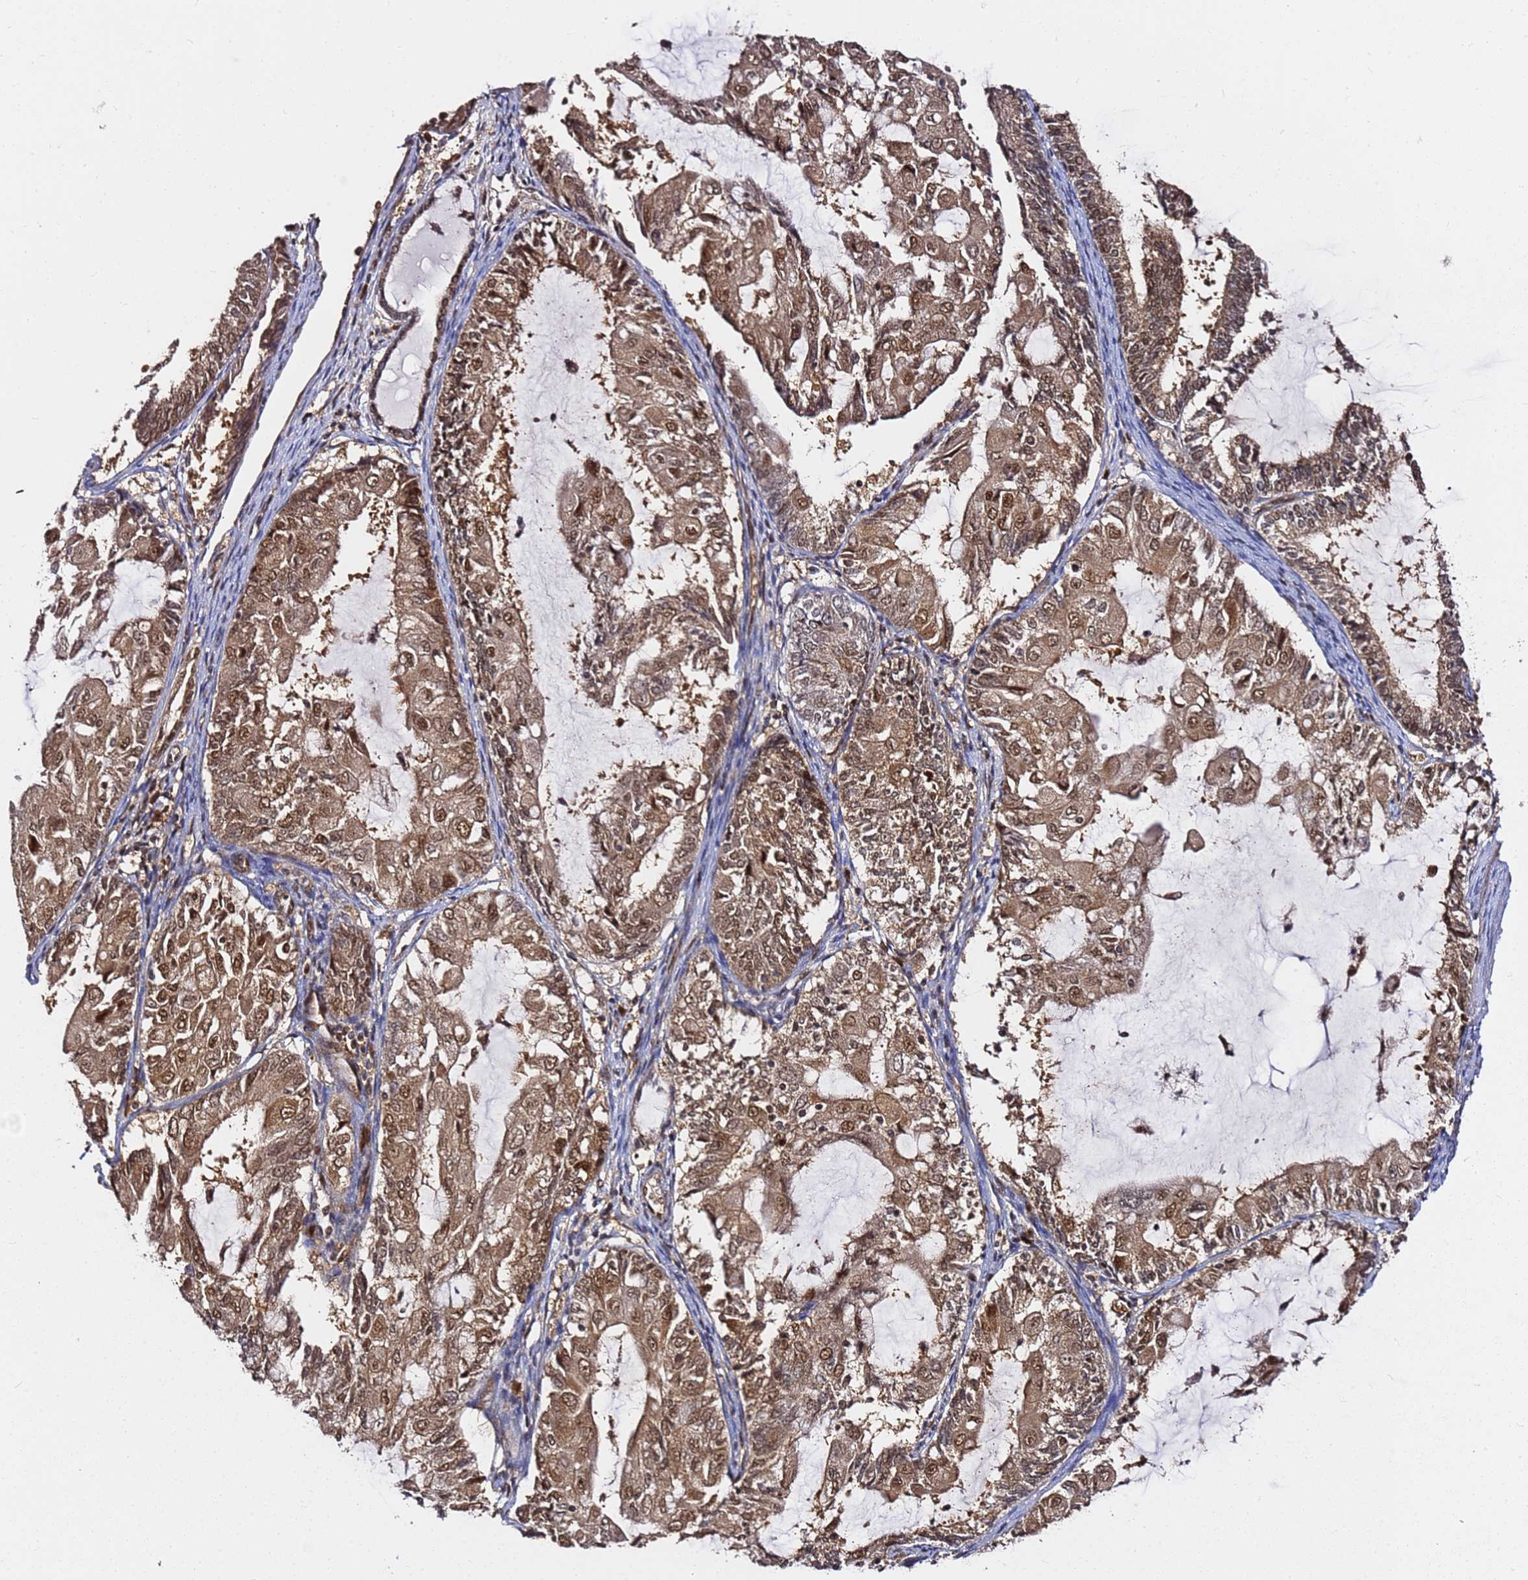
{"staining": {"intensity": "moderate", "quantity": ">75%", "location": "cytoplasmic/membranous,nuclear"}, "tissue": "endometrial cancer", "cell_type": "Tumor cells", "image_type": "cancer", "snomed": [{"axis": "morphology", "description": "Adenocarcinoma, NOS"}, {"axis": "topography", "description": "Endometrium"}], "caption": "Endometrial adenocarcinoma stained for a protein reveals moderate cytoplasmic/membranous and nuclear positivity in tumor cells. (DAB = brown stain, brightfield microscopy at high magnification).", "gene": "RGS18", "patient": {"sex": "female", "age": 81}}